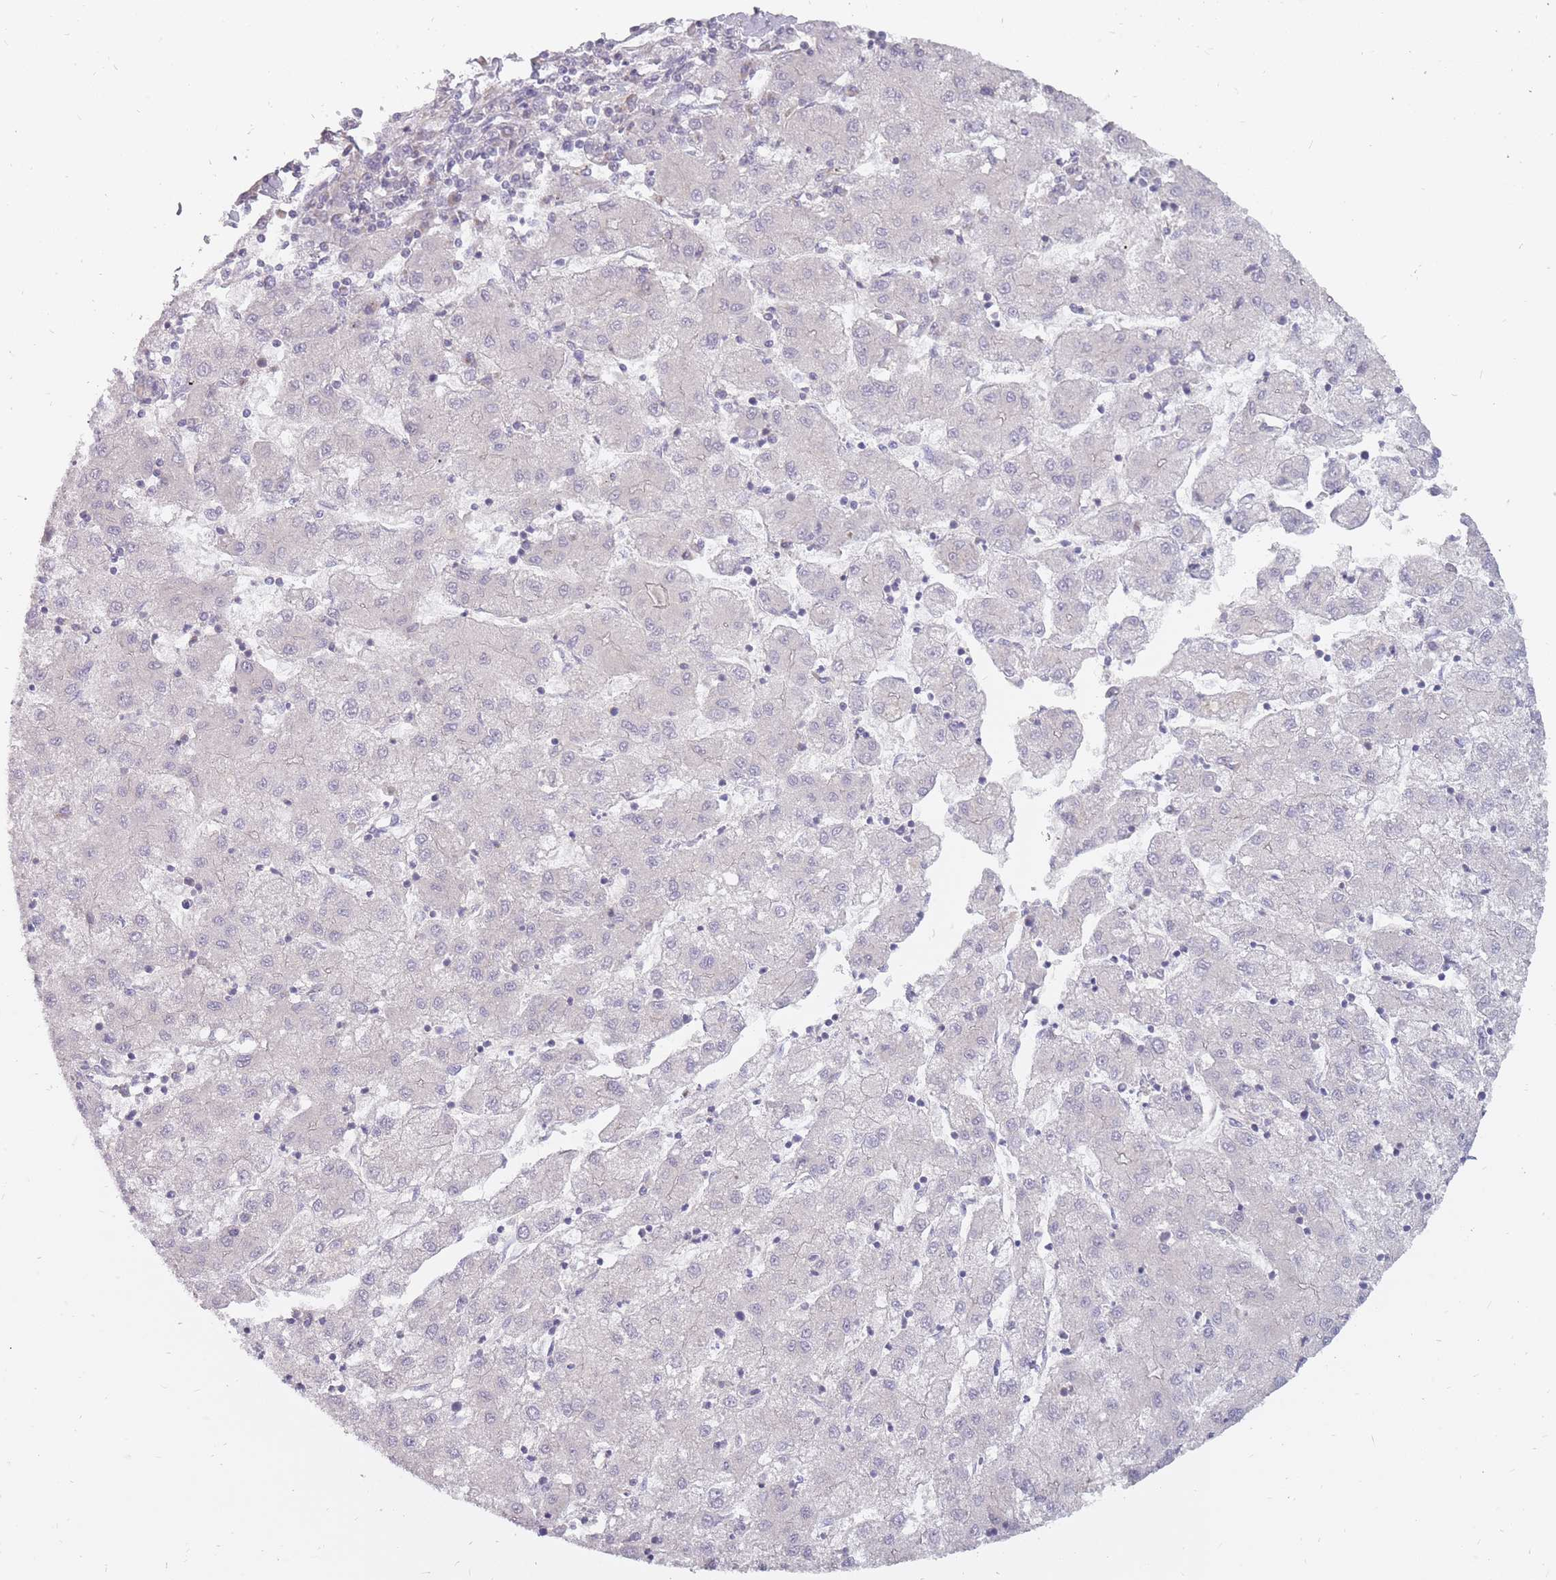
{"staining": {"intensity": "negative", "quantity": "none", "location": "none"}, "tissue": "liver cancer", "cell_type": "Tumor cells", "image_type": "cancer", "snomed": [{"axis": "morphology", "description": "Carcinoma, Hepatocellular, NOS"}, {"axis": "topography", "description": "Liver"}], "caption": "Tumor cells show no significant staining in liver cancer (hepatocellular carcinoma). (DAB (3,3'-diaminobenzidine) immunohistochemistry (IHC) visualized using brightfield microscopy, high magnification).", "gene": "ALKBH4", "patient": {"sex": "male", "age": 72}}